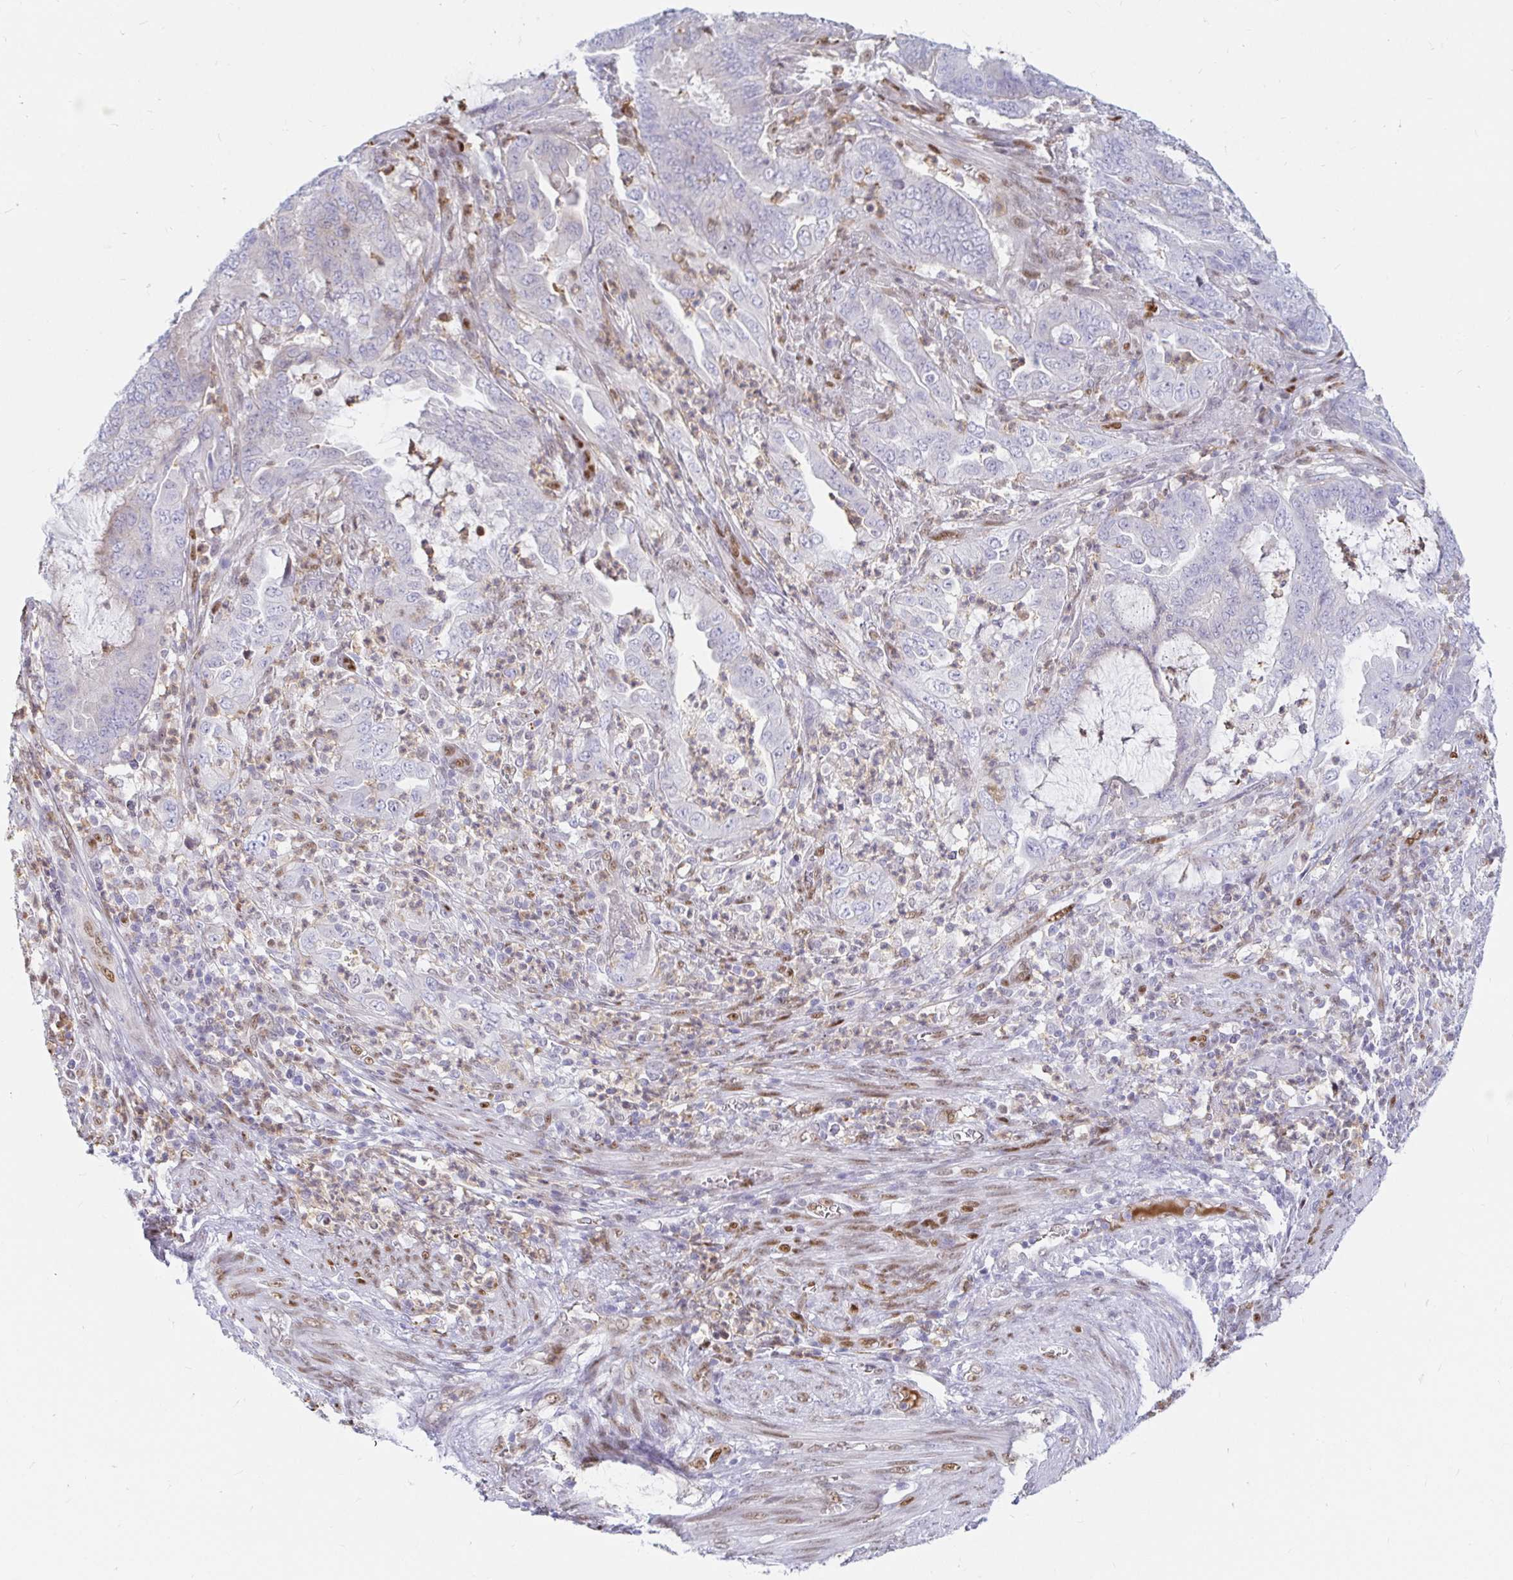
{"staining": {"intensity": "negative", "quantity": "none", "location": "none"}, "tissue": "endometrial cancer", "cell_type": "Tumor cells", "image_type": "cancer", "snomed": [{"axis": "morphology", "description": "Adenocarcinoma, NOS"}, {"axis": "topography", "description": "Endometrium"}], "caption": "DAB immunohistochemical staining of human endometrial cancer displays no significant expression in tumor cells.", "gene": "HINFP", "patient": {"sex": "female", "age": 51}}